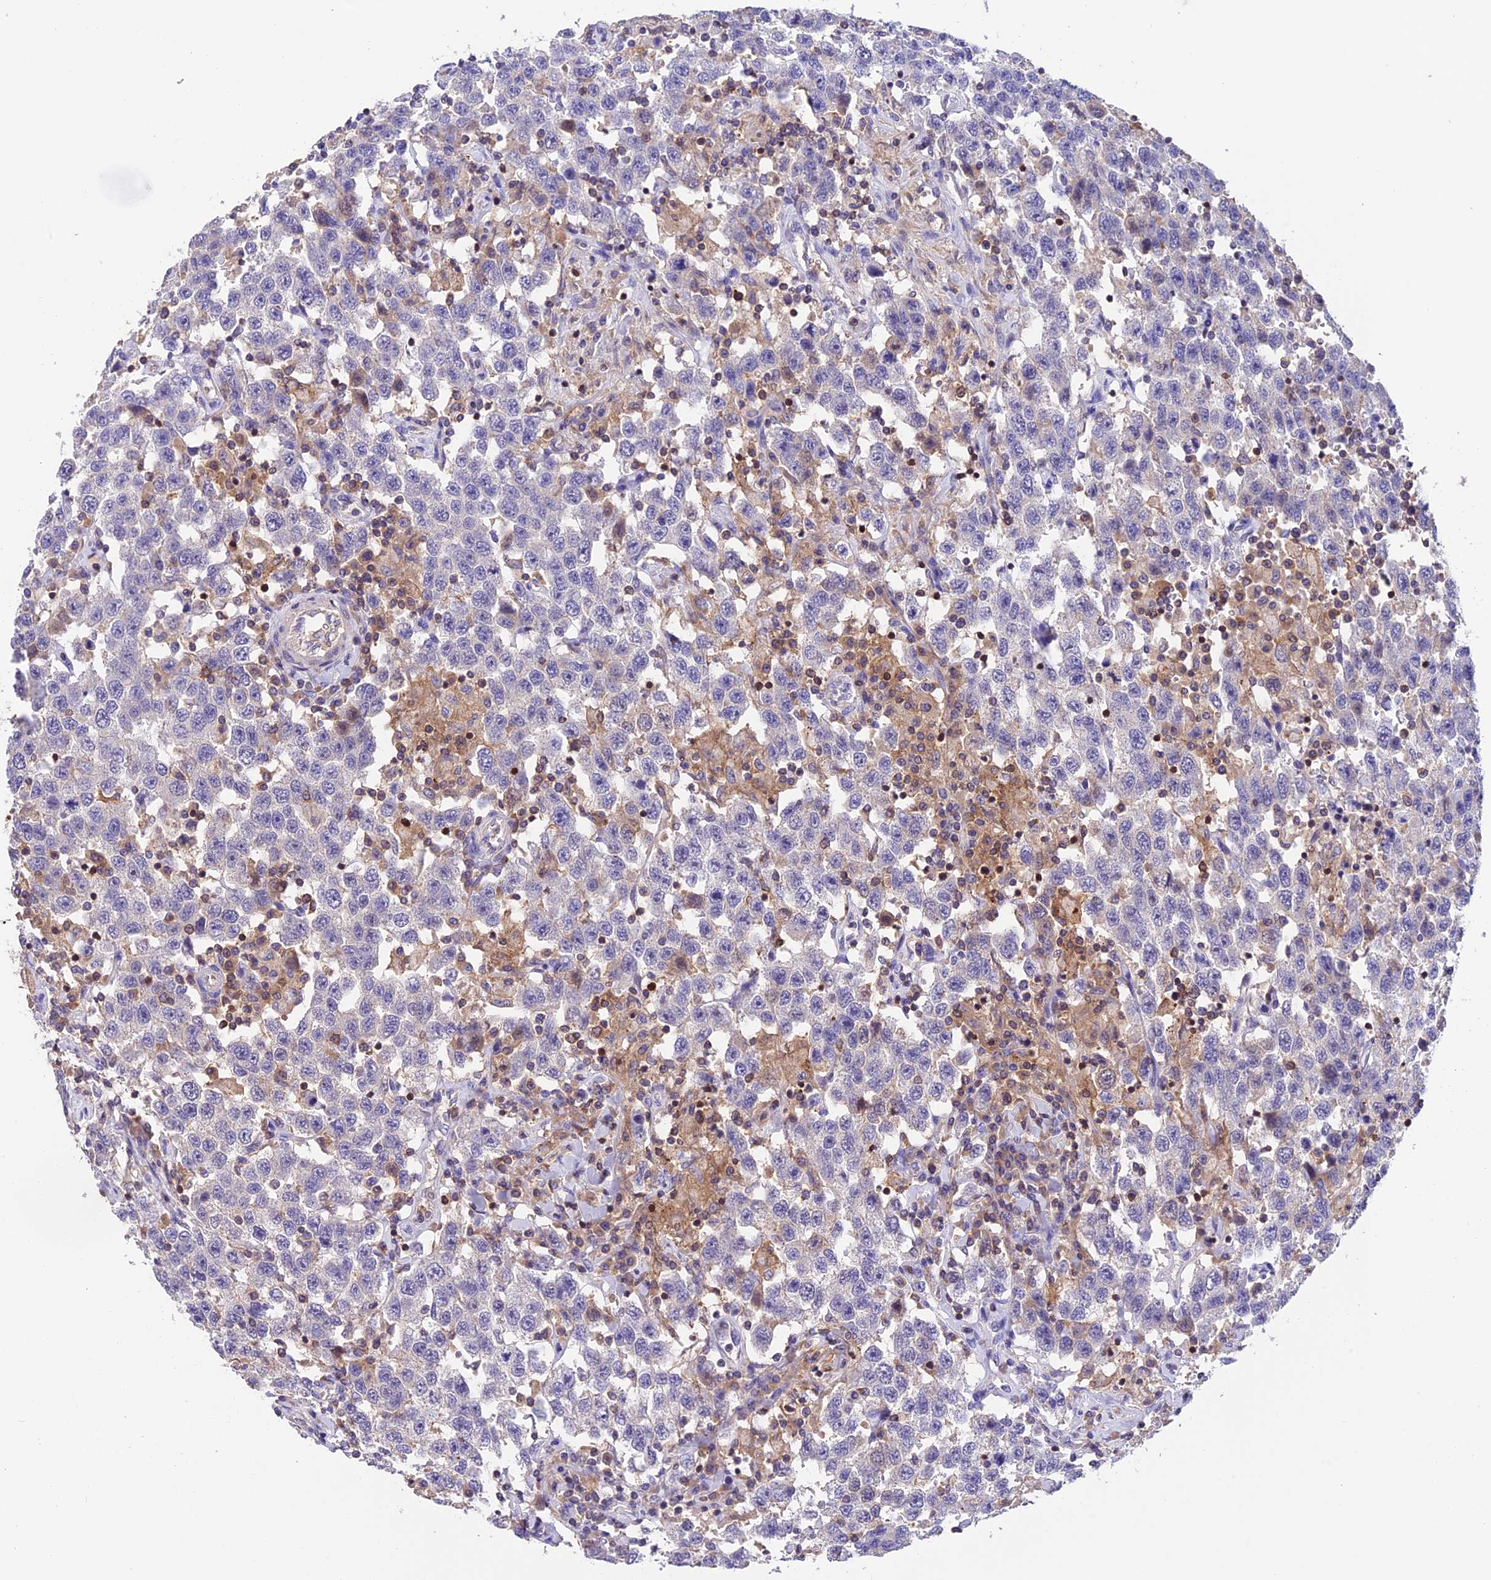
{"staining": {"intensity": "negative", "quantity": "none", "location": "none"}, "tissue": "testis cancer", "cell_type": "Tumor cells", "image_type": "cancer", "snomed": [{"axis": "morphology", "description": "Seminoma, NOS"}, {"axis": "topography", "description": "Testis"}], "caption": "This is a photomicrograph of IHC staining of testis seminoma, which shows no expression in tumor cells.", "gene": "LPXN", "patient": {"sex": "male", "age": 41}}